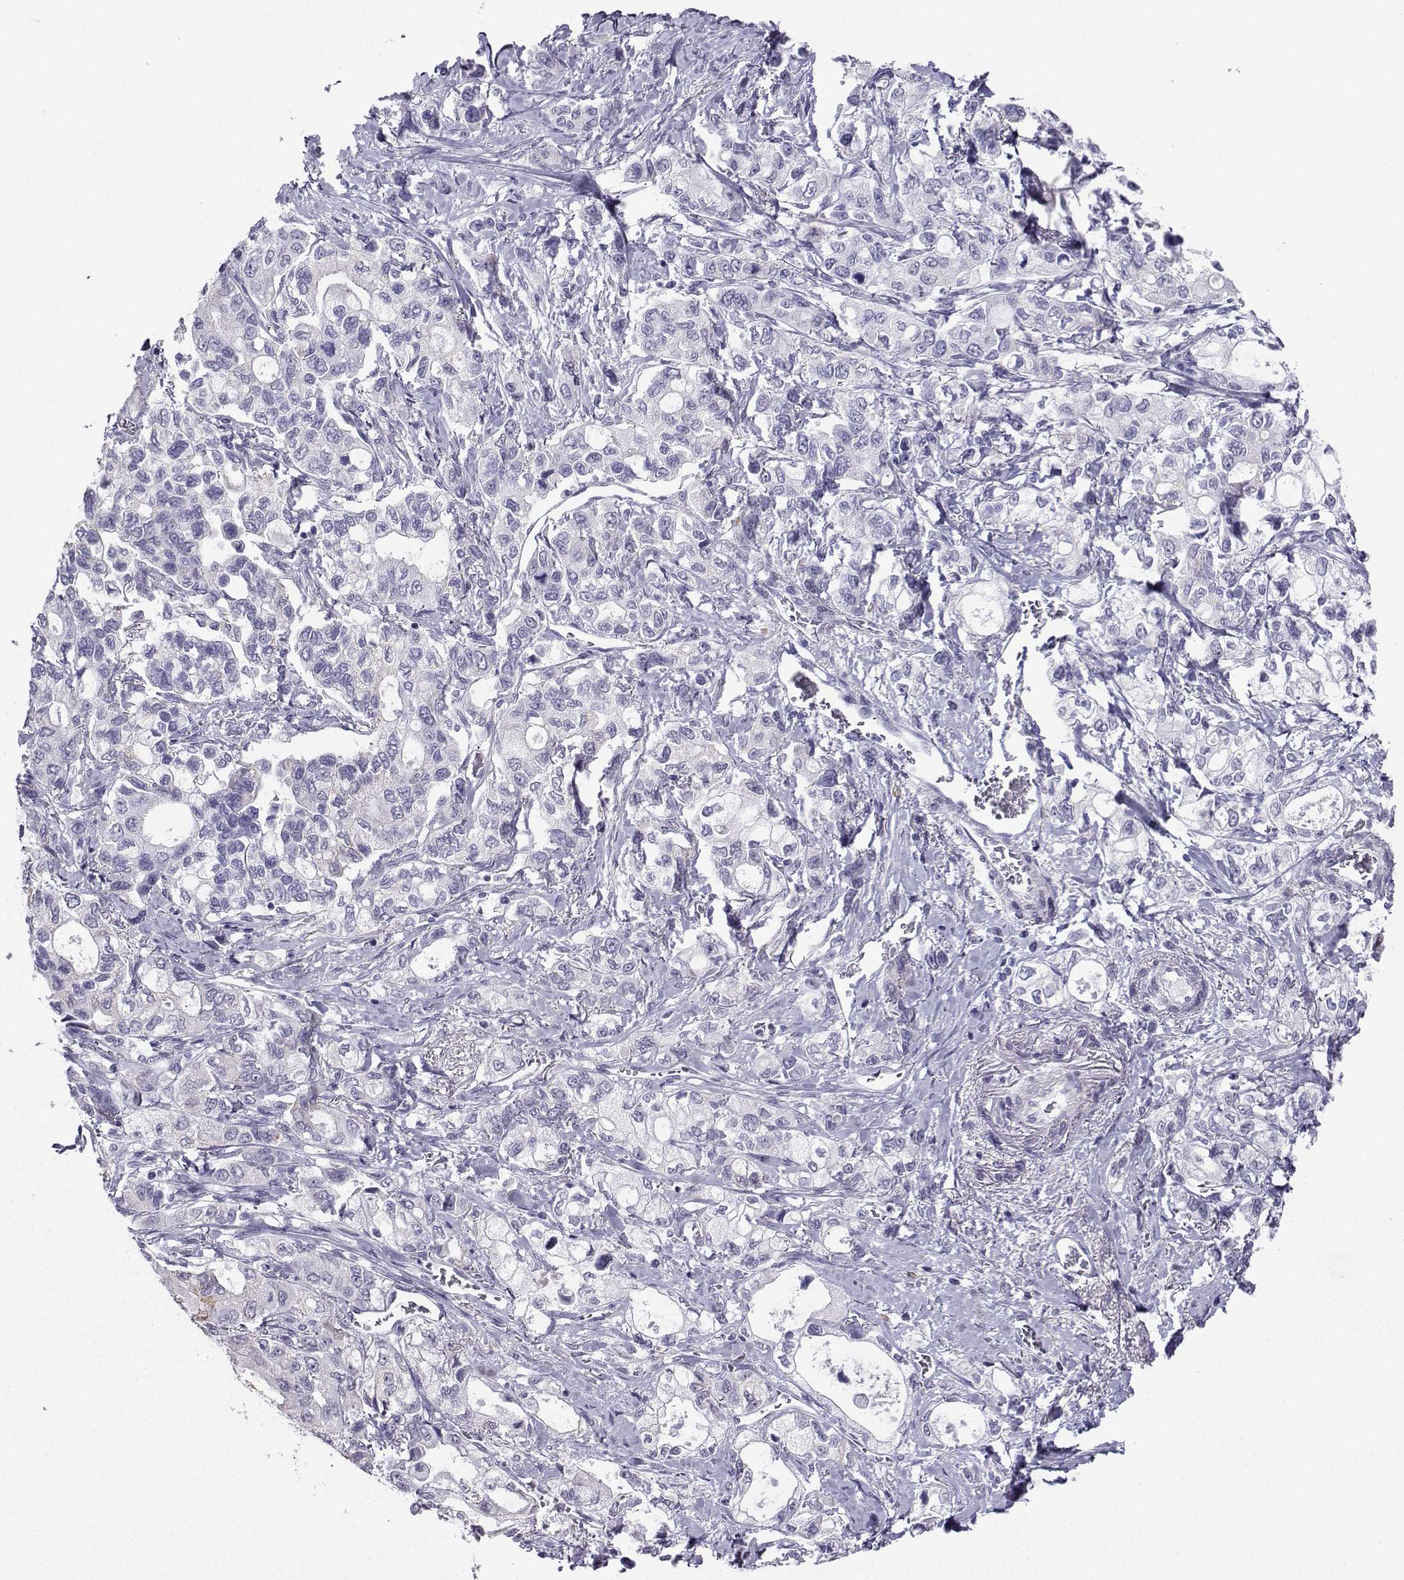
{"staining": {"intensity": "negative", "quantity": "none", "location": "none"}, "tissue": "stomach cancer", "cell_type": "Tumor cells", "image_type": "cancer", "snomed": [{"axis": "morphology", "description": "Adenocarcinoma, NOS"}, {"axis": "topography", "description": "Stomach"}], "caption": "Human stomach adenocarcinoma stained for a protein using immunohistochemistry shows no expression in tumor cells.", "gene": "KIF17", "patient": {"sex": "male", "age": 63}}